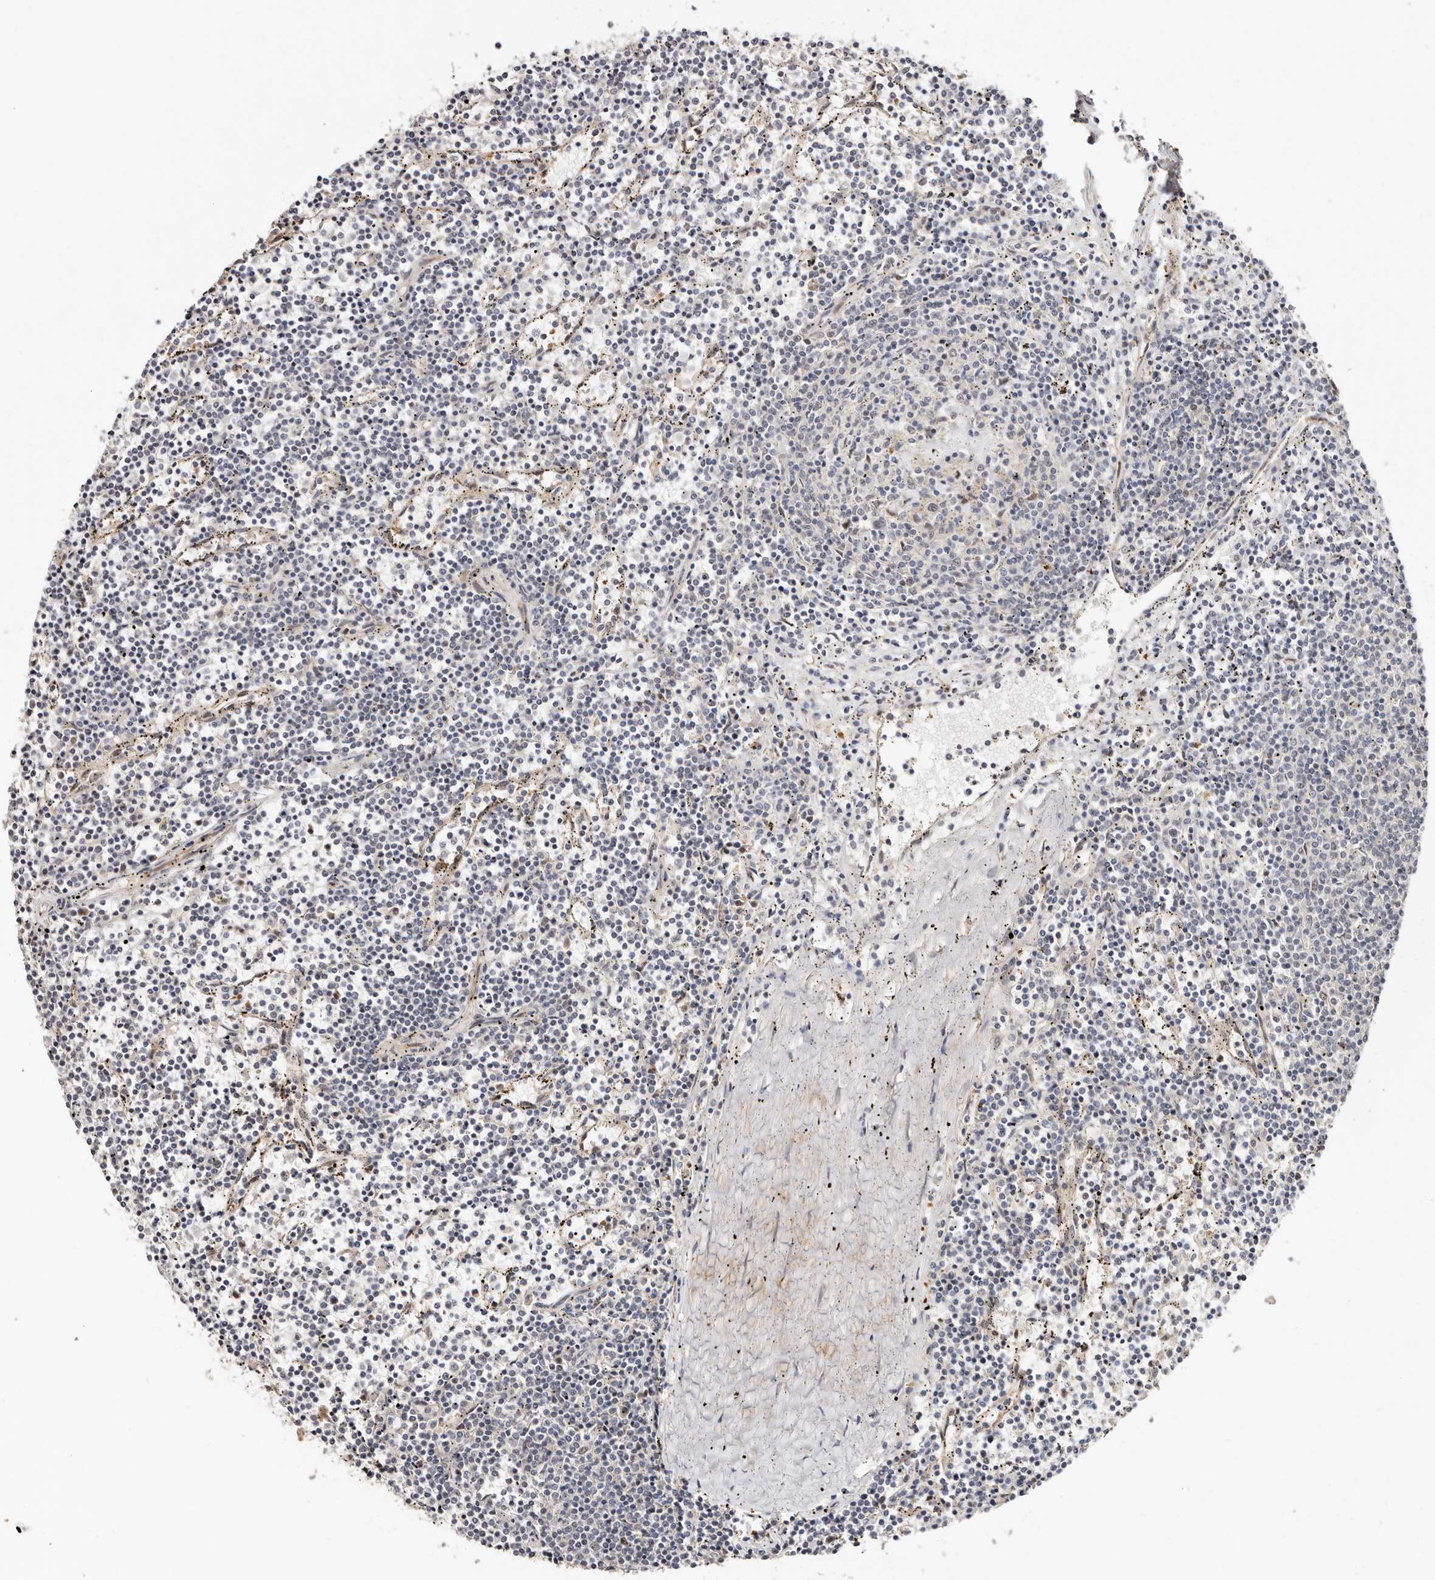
{"staining": {"intensity": "negative", "quantity": "none", "location": "none"}, "tissue": "lymphoma", "cell_type": "Tumor cells", "image_type": "cancer", "snomed": [{"axis": "morphology", "description": "Malignant lymphoma, non-Hodgkin's type, Low grade"}, {"axis": "topography", "description": "Spleen"}], "caption": "This is a image of immunohistochemistry (IHC) staining of low-grade malignant lymphoma, non-Hodgkin's type, which shows no positivity in tumor cells.", "gene": "ODF2L", "patient": {"sex": "female", "age": 50}}